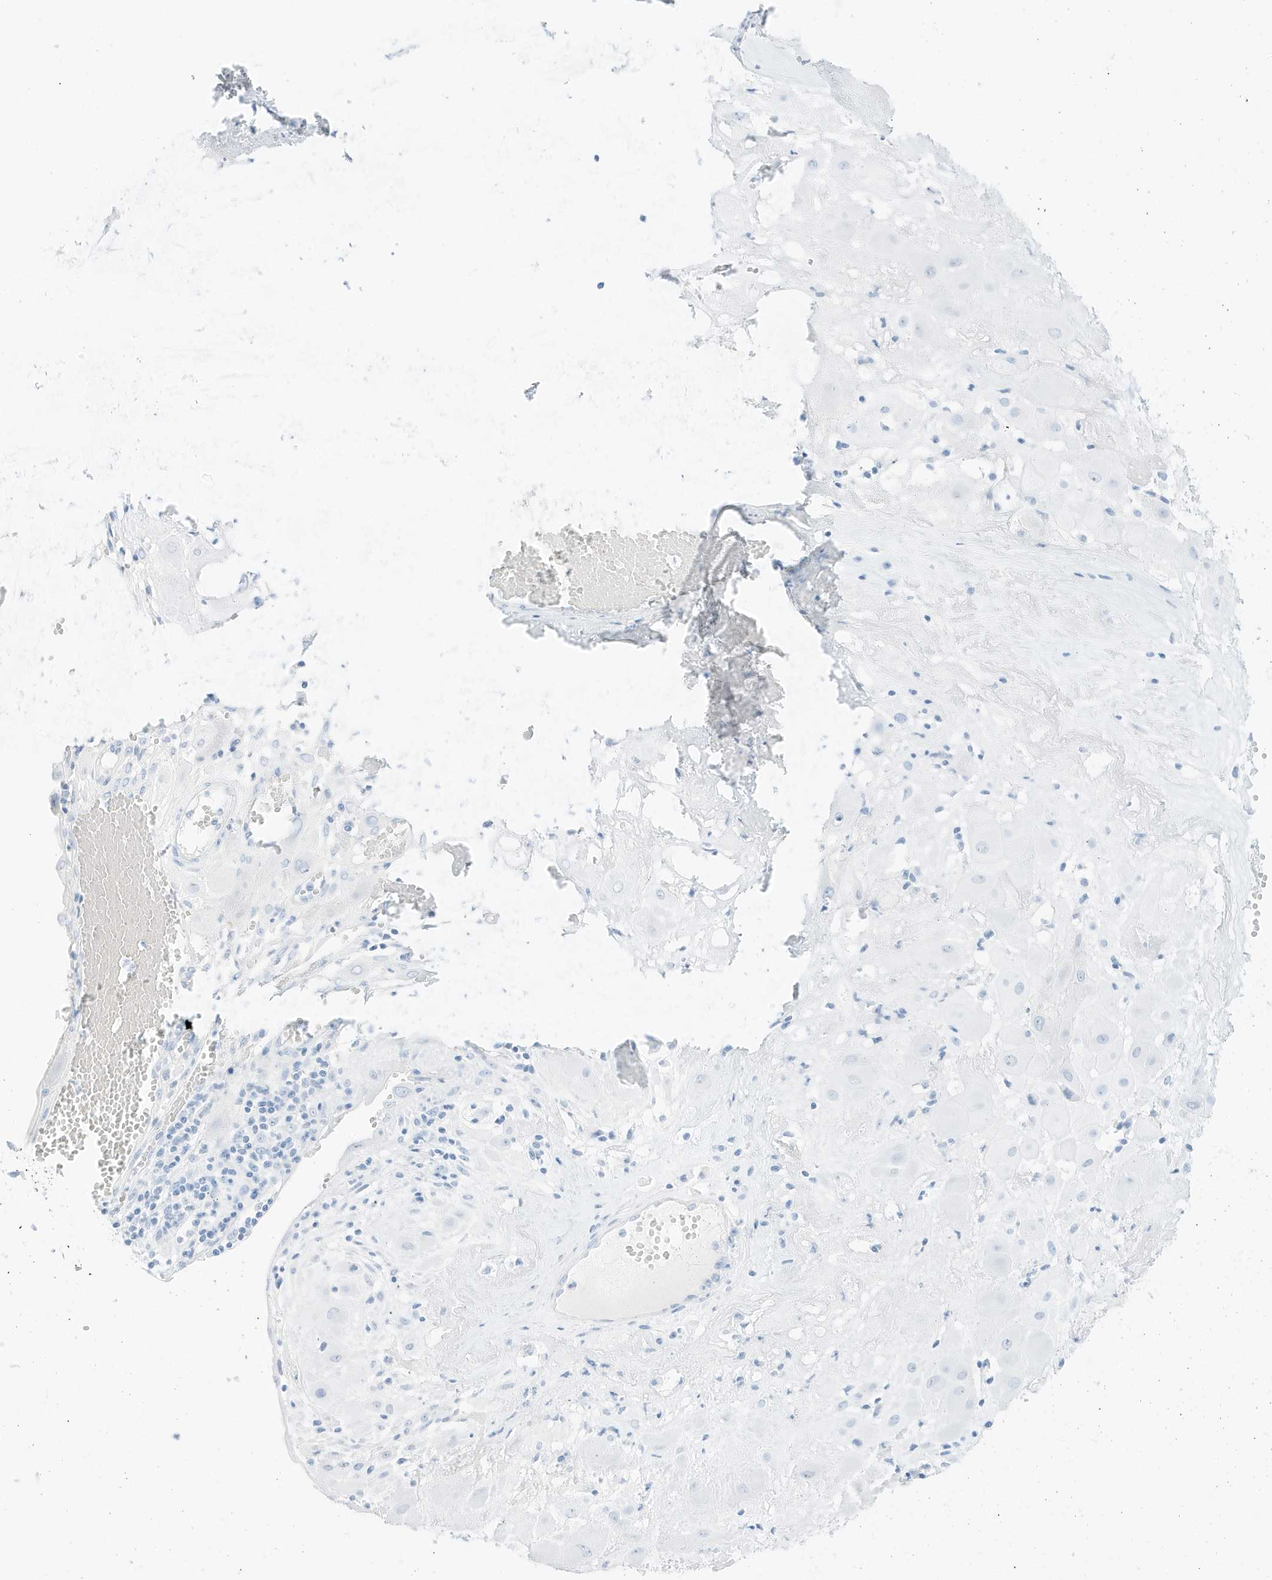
{"staining": {"intensity": "negative", "quantity": "none", "location": "none"}, "tissue": "cervical cancer", "cell_type": "Tumor cells", "image_type": "cancer", "snomed": [{"axis": "morphology", "description": "Squamous cell carcinoma, NOS"}, {"axis": "topography", "description": "Cervix"}], "caption": "DAB immunohistochemical staining of human cervical cancer displays no significant staining in tumor cells.", "gene": "SLC22A13", "patient": {"sex": "female", "age": 34}}